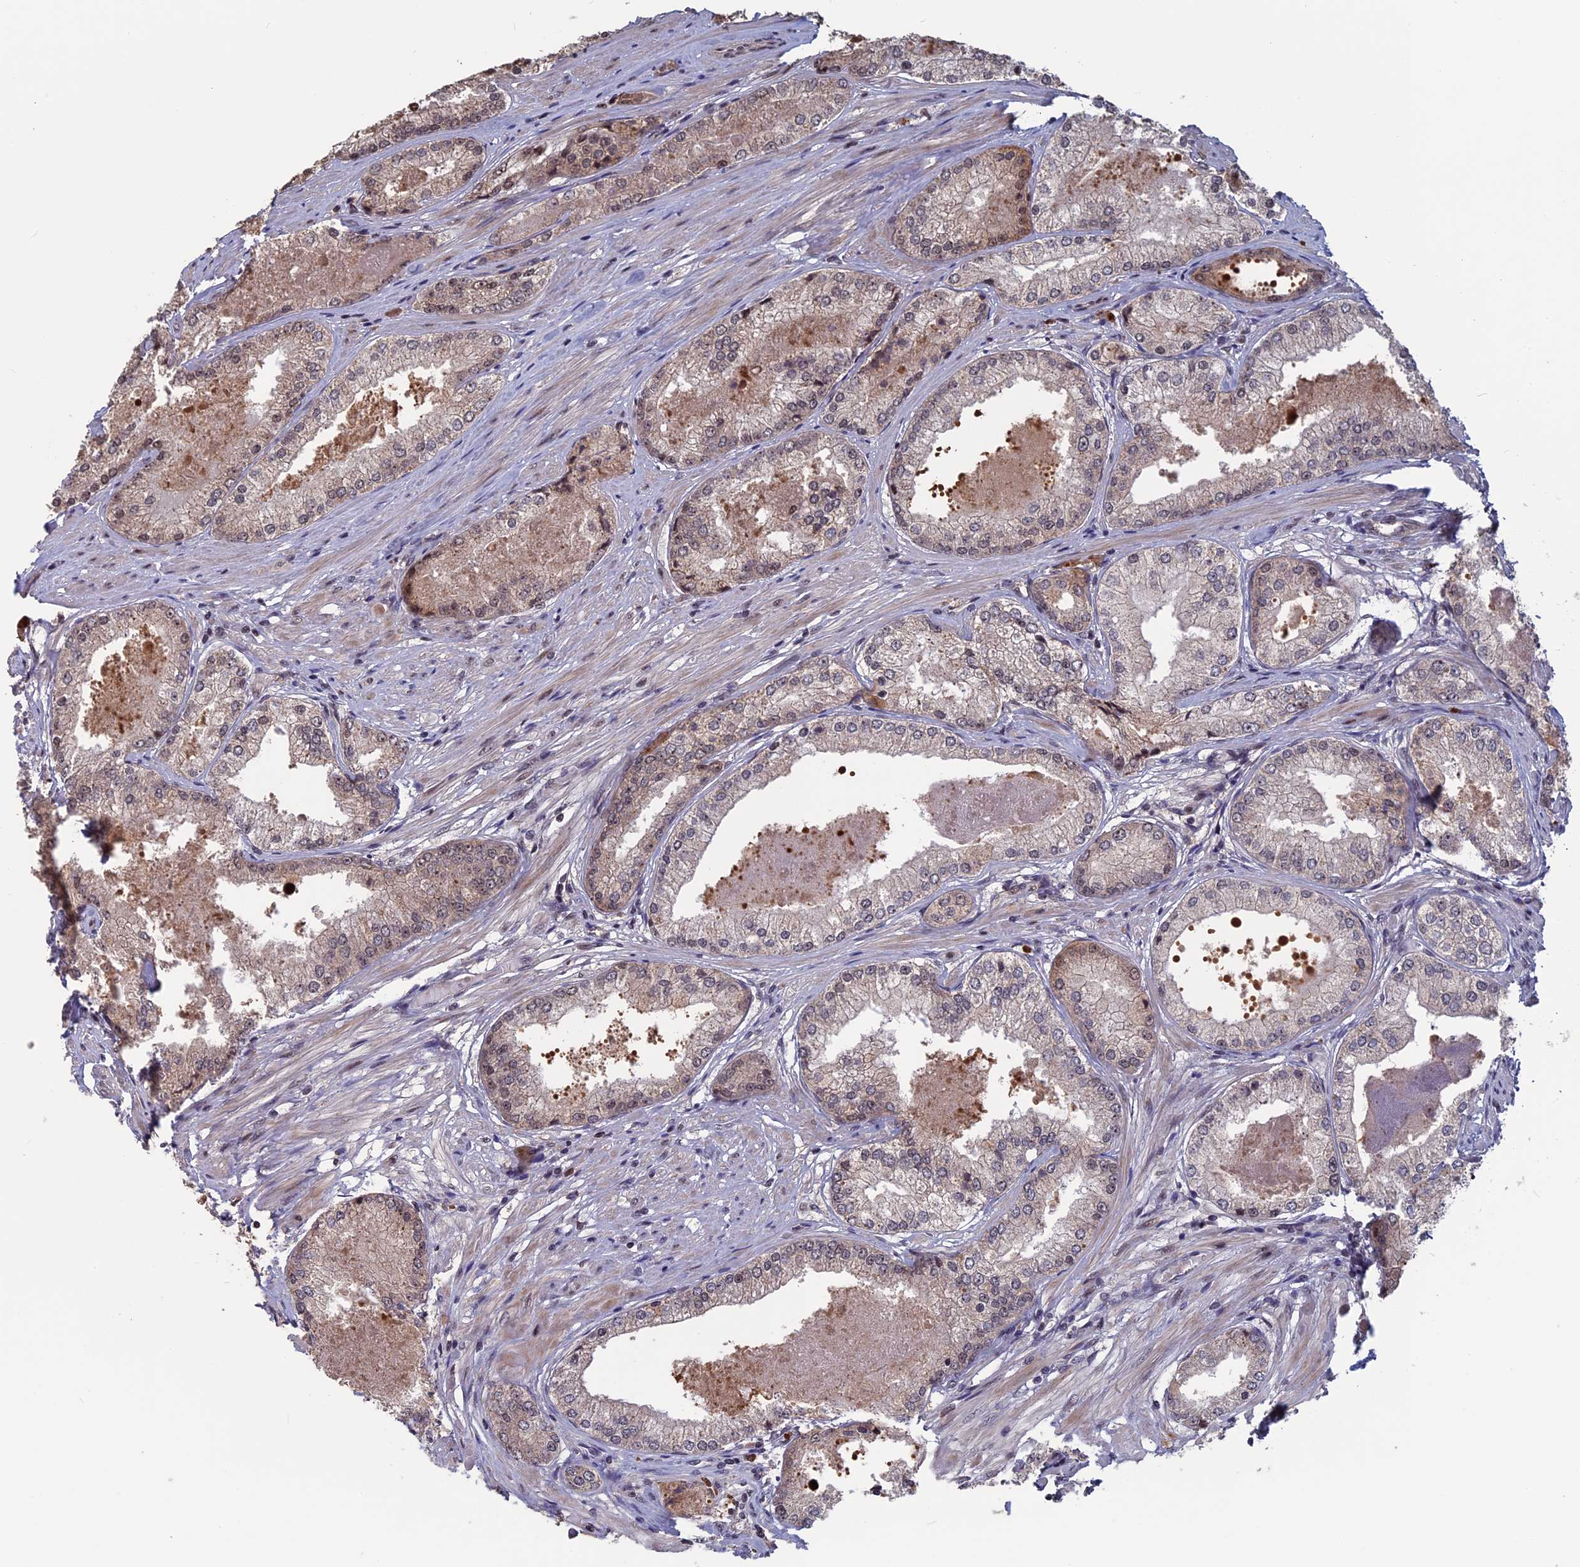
{"staining": {"intensity": "moderate", "quantity": "25%-75%", "location": "cytoplasmic/membranous,nuclear"}, "tissue": "prostate cancer", "cell_type": "Tumor cells", "image_type": "cancer", "snomed": [{"axis": "morphology", "description": "Adenocarcinoma, Low grade"}, {"axis": "topography", "description": "Prostate"}], "caption": "The immunohistochemical stain shows moderate cytoplasmic/membranous and nuclear expression in tumor cells of low-grade adenocarcinoma (prostate) tissue. (Stains: DAB in brown, nuclei in blue, Microscopy: brightfield microscopy at high magnification).", "gene": "CACTIN", "patient": {"sex": "male", "age": 68}}